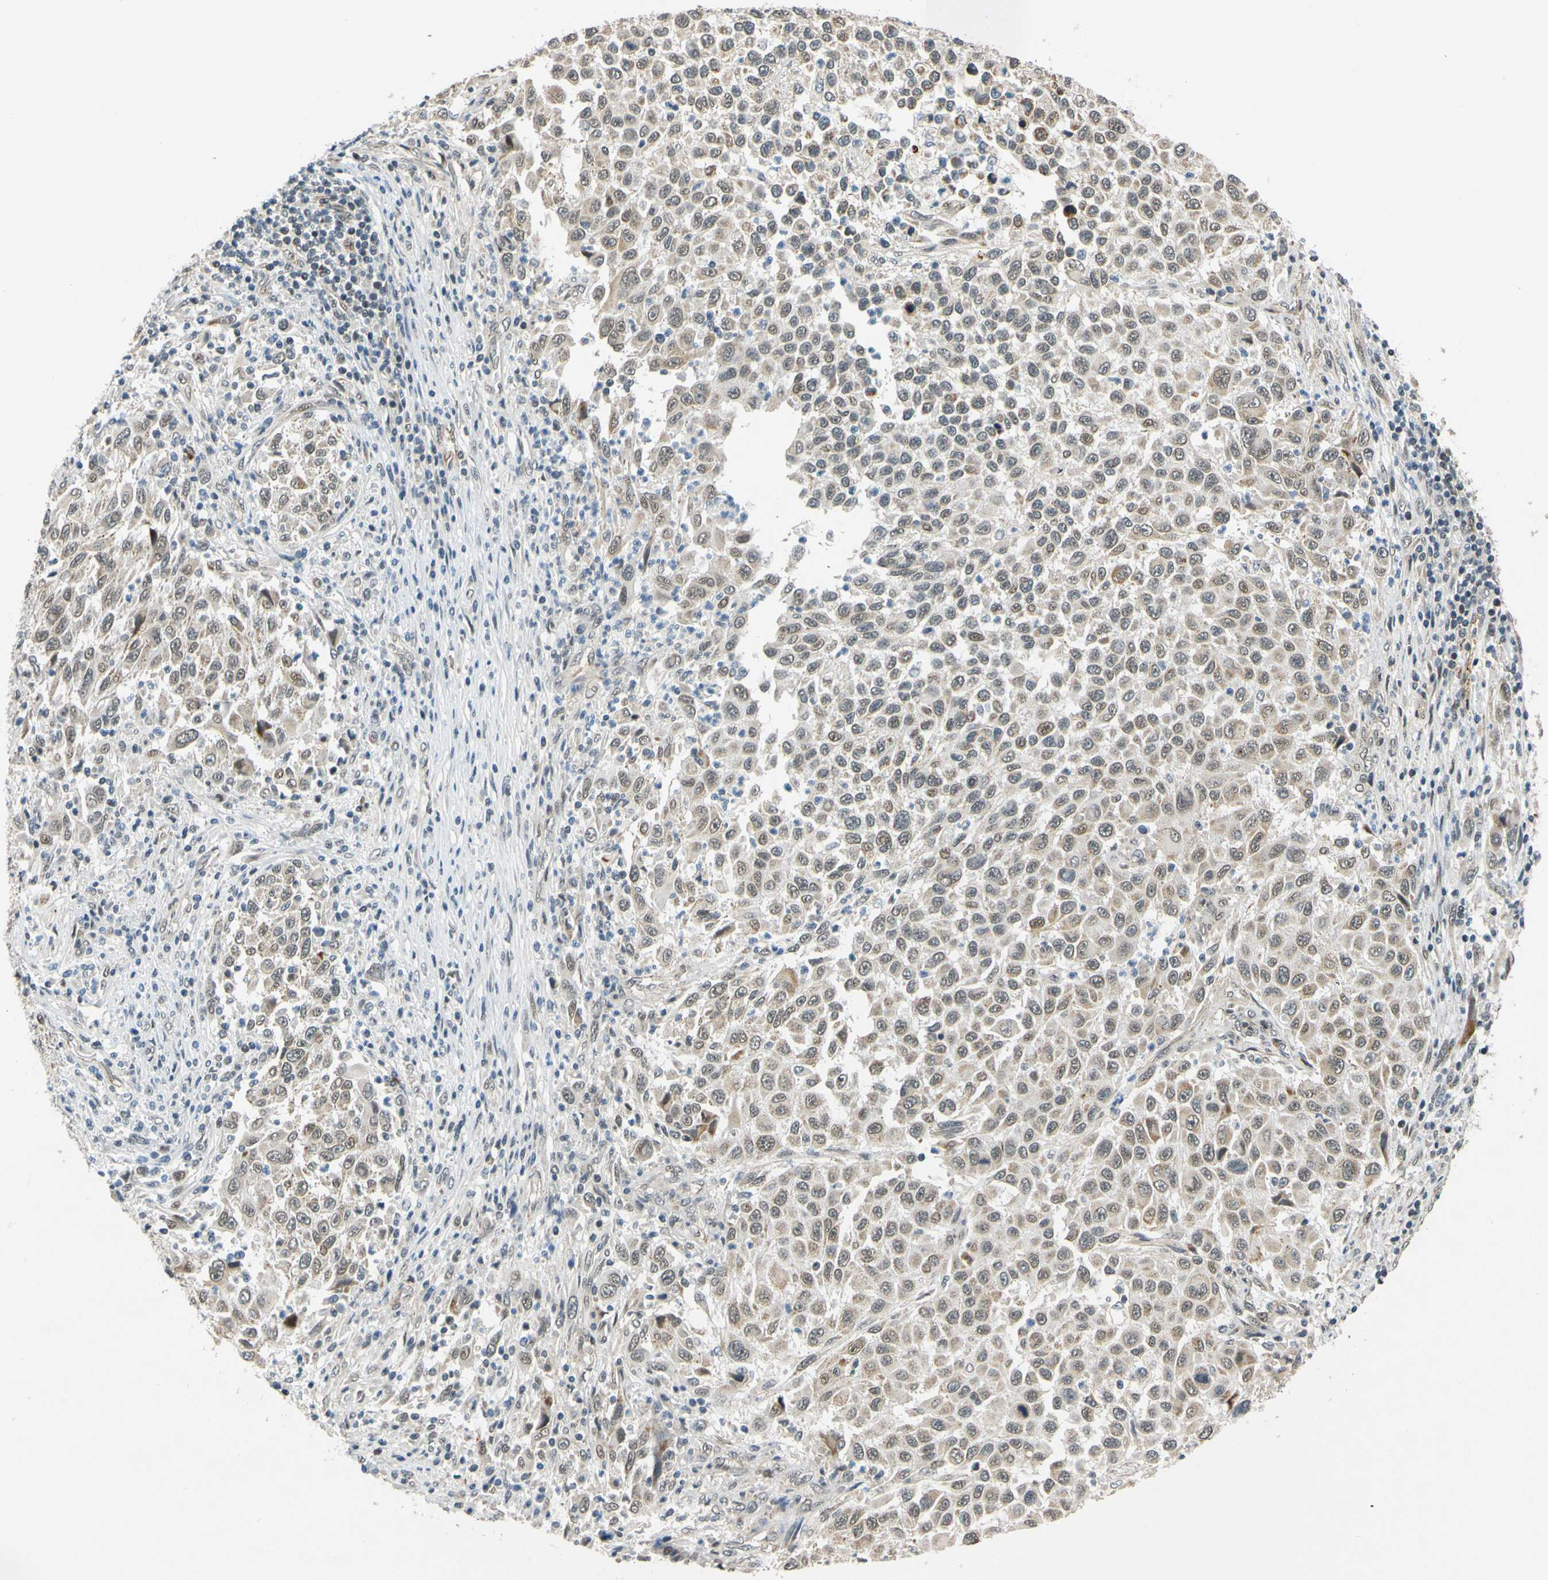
{"staining": {"intensity": "weak", "quantity": ">75%", "location": "cytoplasmic/membranous"}, "tissue": "melanoma", "cell_type": "Tumor cells", "image_type": "cancer", "snomed": [{"axis": "morphology", "description": "Malignant melanoma, Metastatic site"}, {"axis": "topography", "description": "Lymph node"}], "caption": "Protein analysis of melanoma tissue exhibits weak cytoplasmic/membranous staining in about >75% of tumor cells.", "gene": "POGZ", "patient": {"sex": "male", "age": 61}}